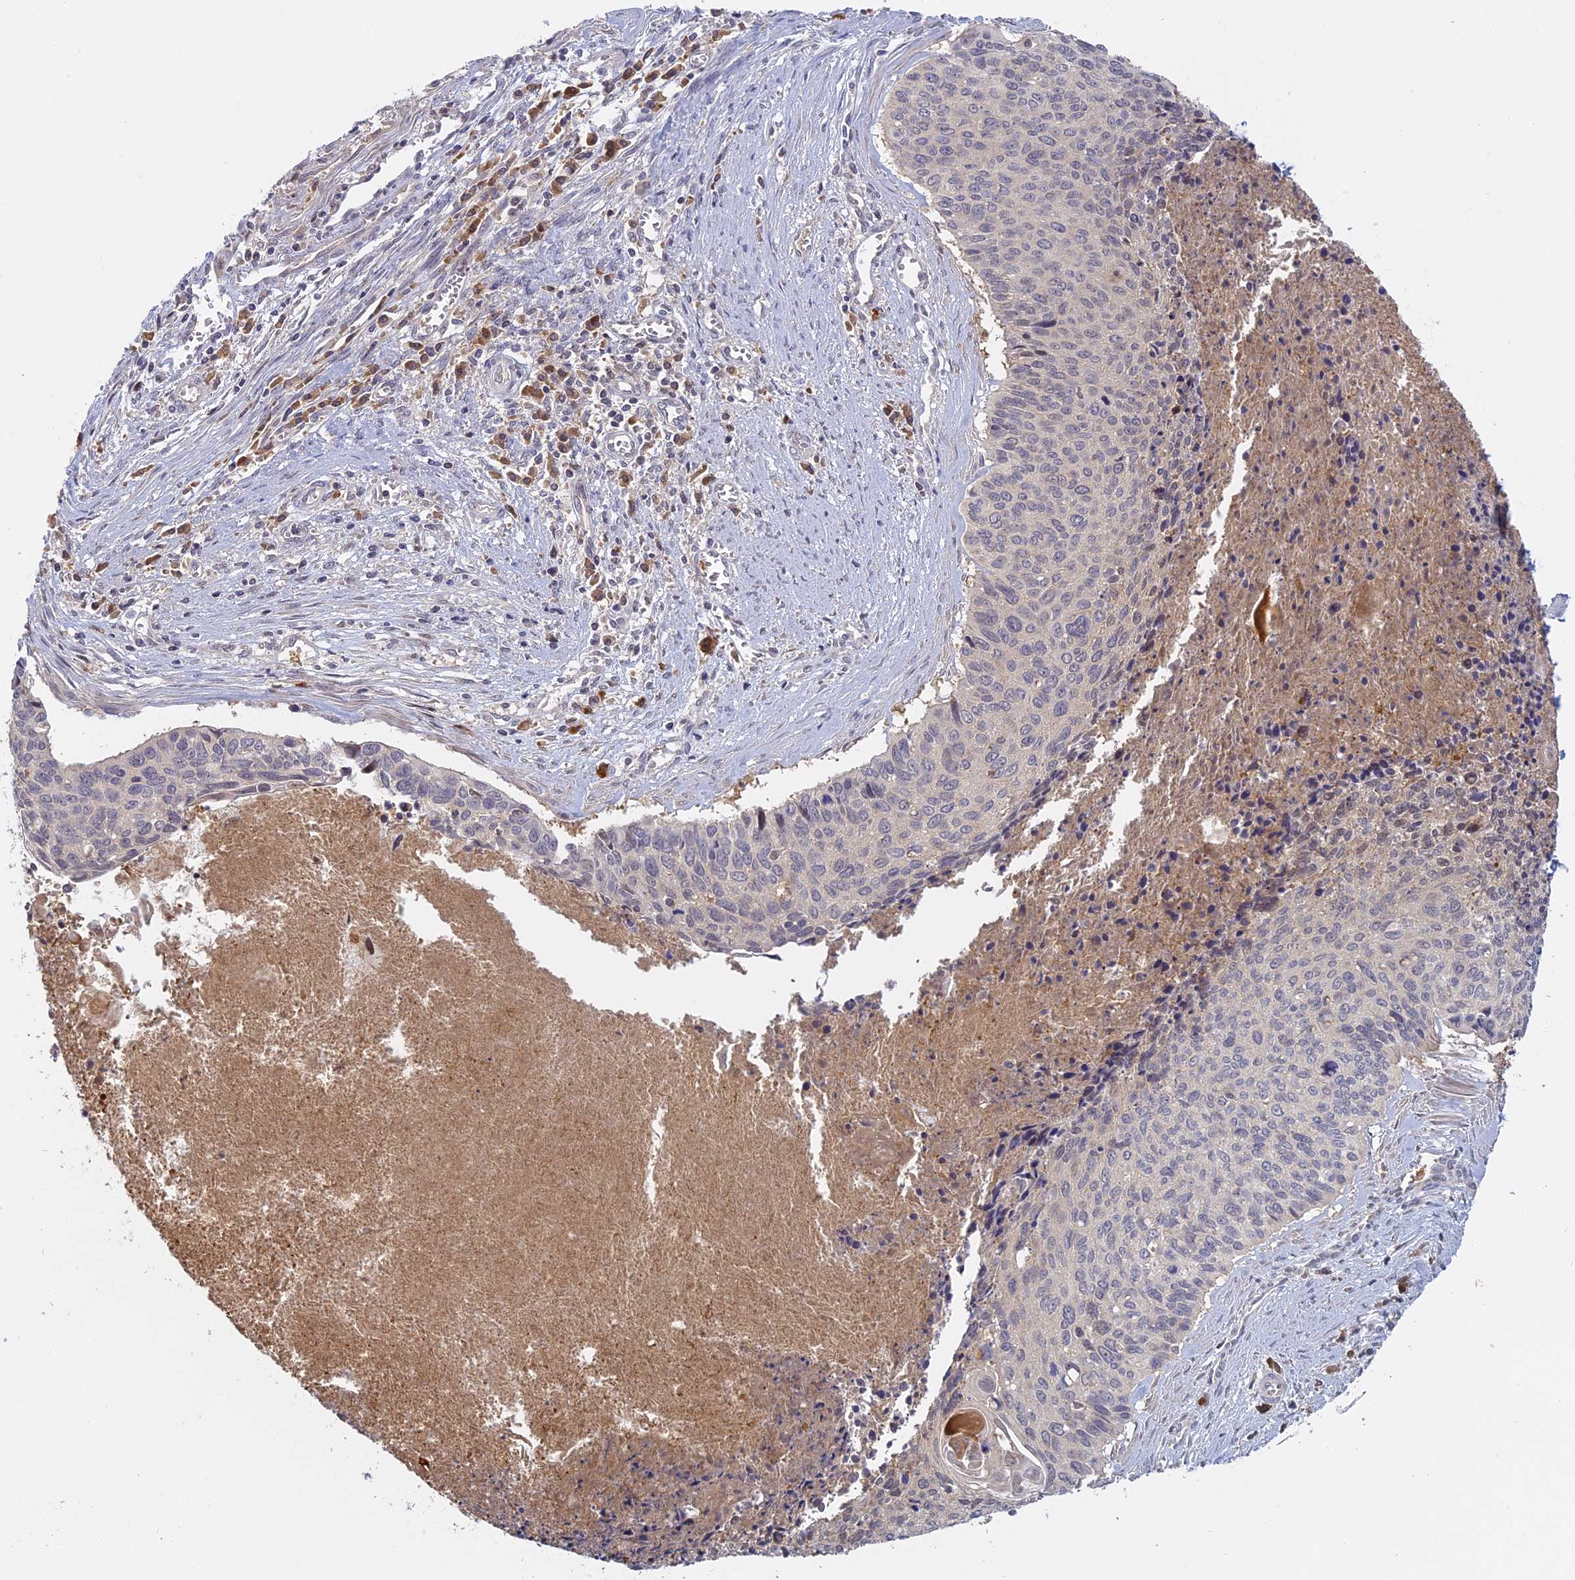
{"staining": {"intensity": "negative", "quantity": "none", "location": "none"}, "tissue": "cervical cancer", "cell_type": "Tumor cells", "image_type": "cancer", "snomed": [{"axis": "morphology", "description": "Squamous cell carcinoma, NOS"}, {"axis": "topography", "description": "Cervix"}], "caption": "IHC photomicrograph of neoplastic tissue: cervical cancer stained with DAB (3,3'-diaminobenzidine) exhibits no significant protein positivity in tumor cells.", "gene": "TMEM208", "patient": {"sex": "female", "age": 55}}